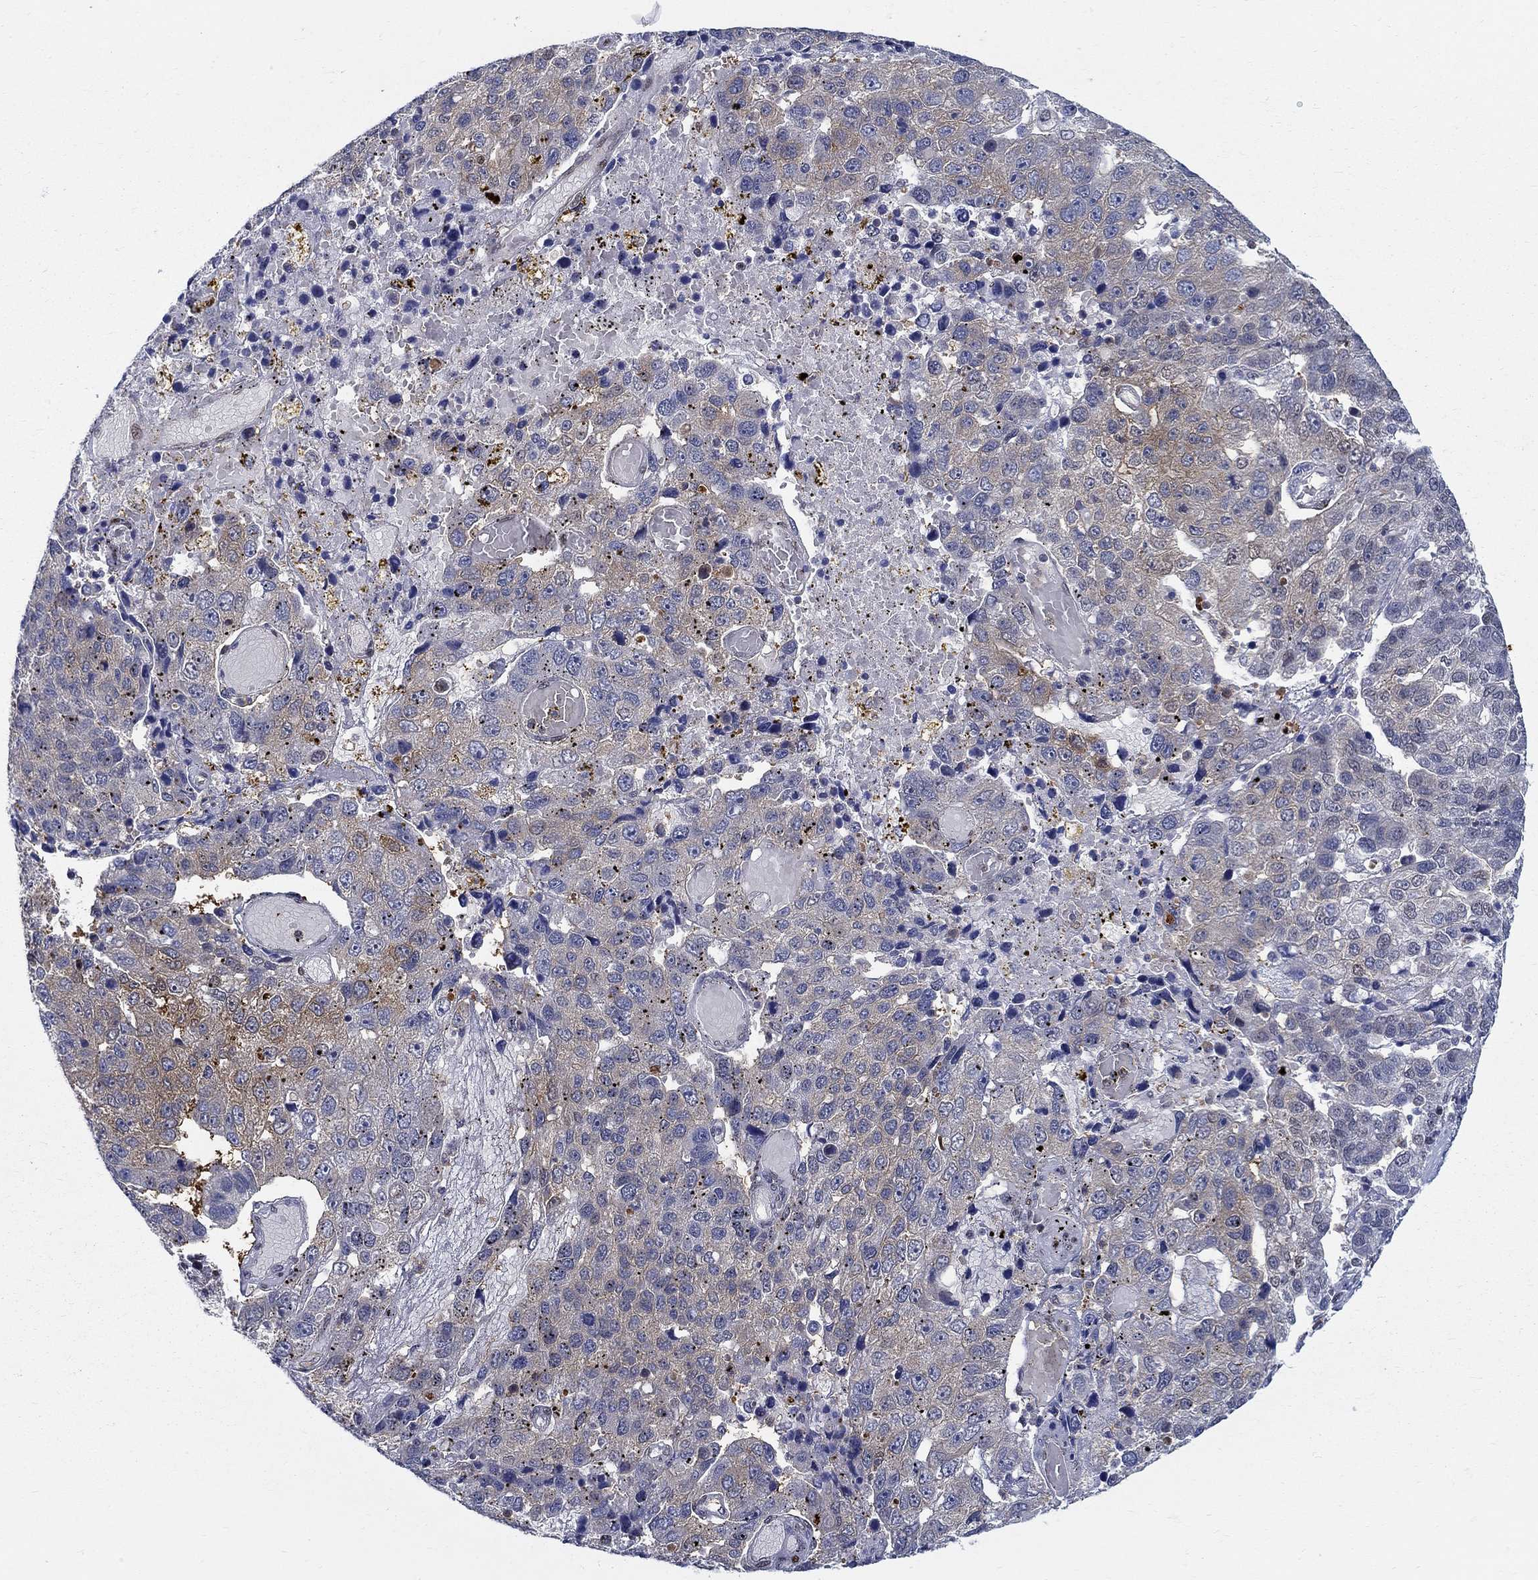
{"staining": {"intensity": "weak", "quantity": "25%-75%", "location": "nuclear"}, "tissue": "pancreatic cancer", "cell_type": "Tumor cells", "image_type": "cancer", "snomed": [{"axis": "morphology", "description": "Adenocarcinoma, NOS"}, {"axis": "topography", "description": "Pancreas"}], "caption": "Immunohistochemical staining of human pancreatic cancer (adenocarcinoma) exhibits low levels of weak nuclear protein positivity in approximately 25%-75% of tumor cells.", "gene": "ZNF594", "patient": {"sex": "female", "age": 61}}